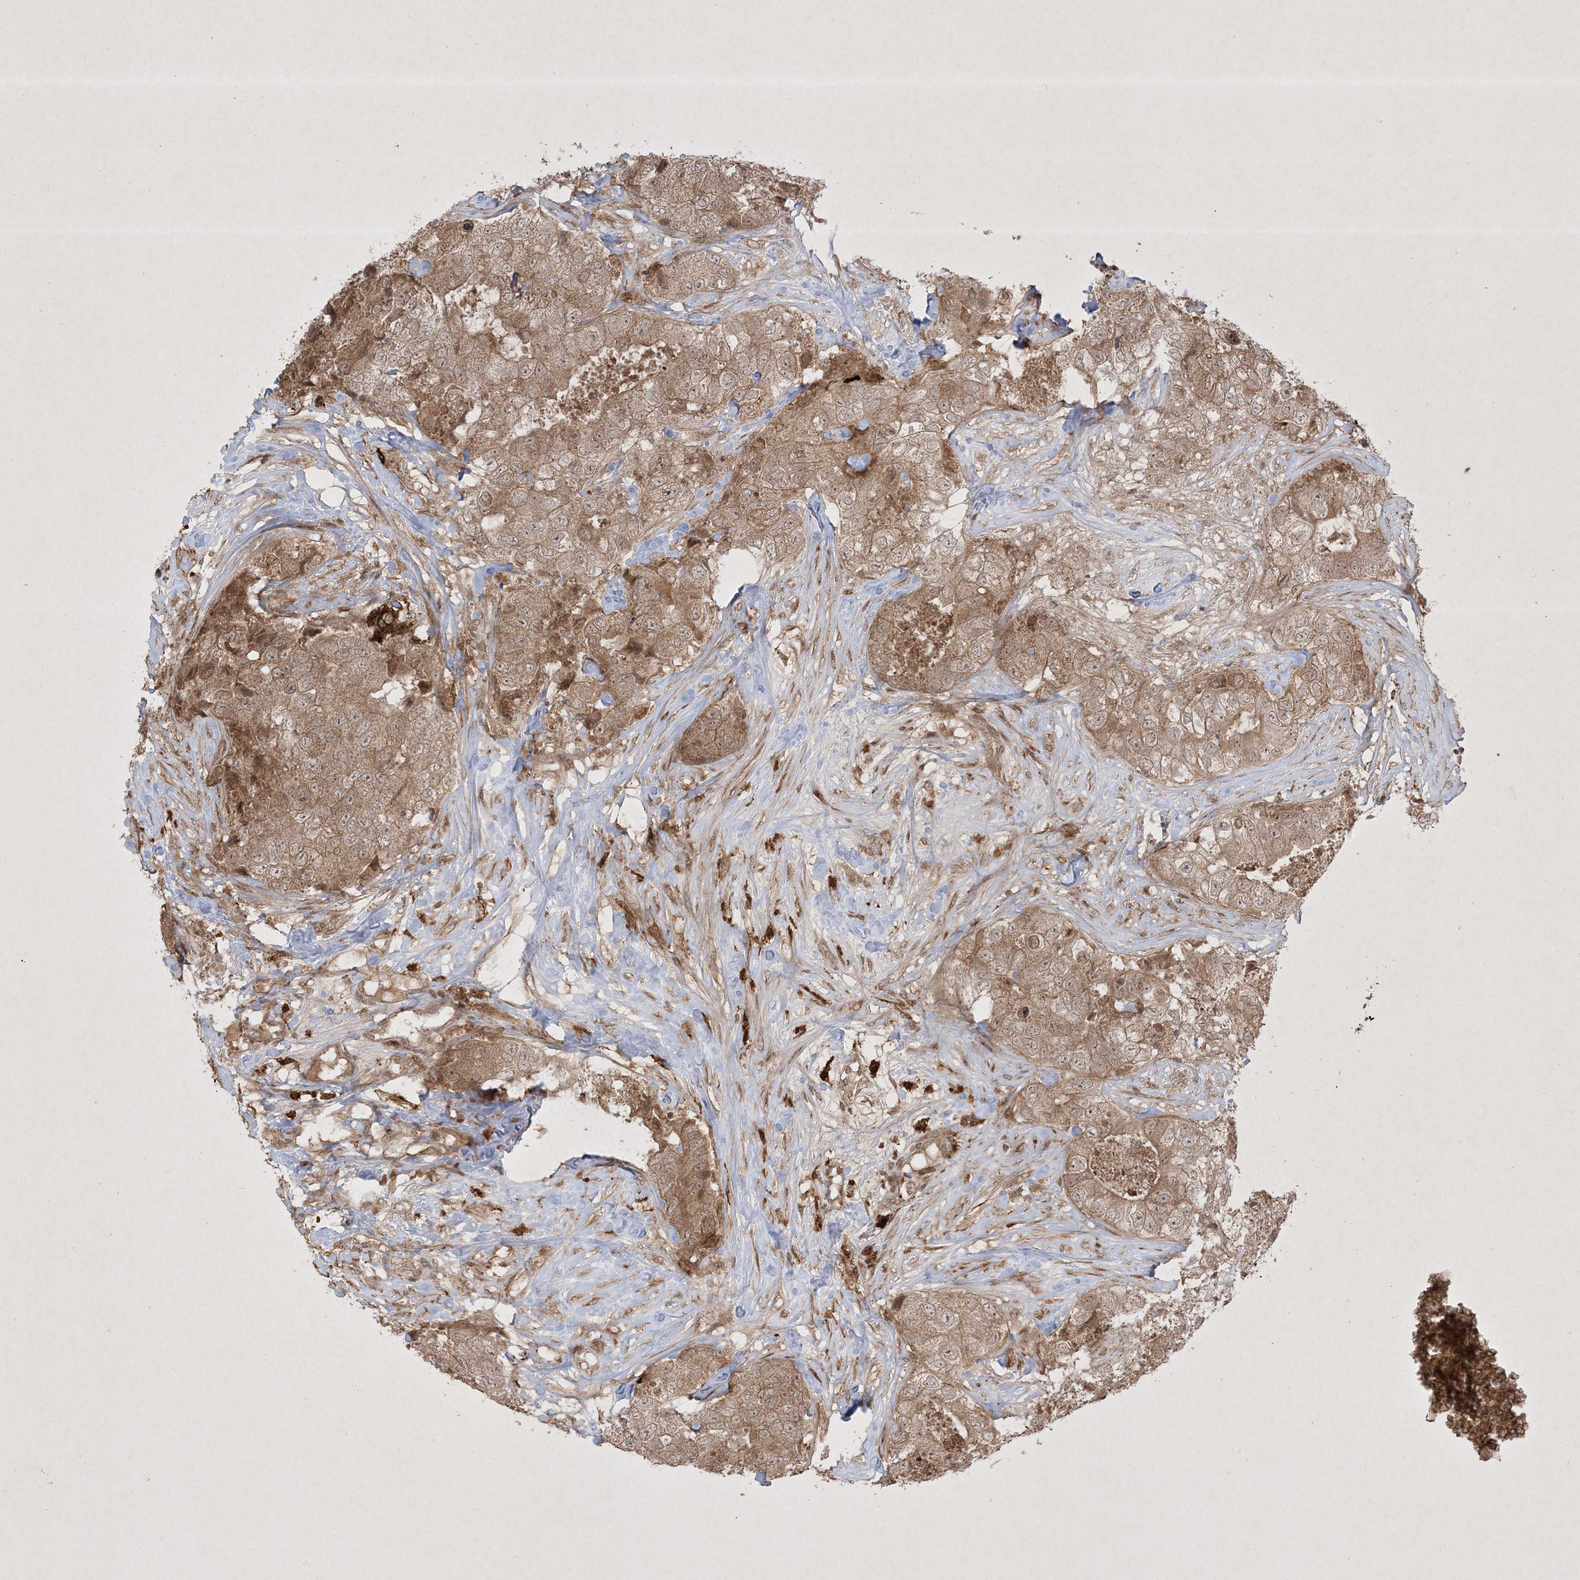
{"staining": {"intensity": "weak", "quantity": ">75%", "location": "cytoplasmic/membranous"}, "tissue": "breast cancer", "cell_type": "Tumor cells", "image_type": "cancer", "snomed": [{"axis": "morphology", "description": "Duct carcinoma"}, {"axis": "topography", "description": "Breast"}], "caption": "This photomicrograph displays immunohistochemistry staining of breast cancer, with low weak cytoplasmic/membranous positivity in about >75% of tumor cells.", "gene": "PTK6", "patient": {"sex": "female", "age": 62}}